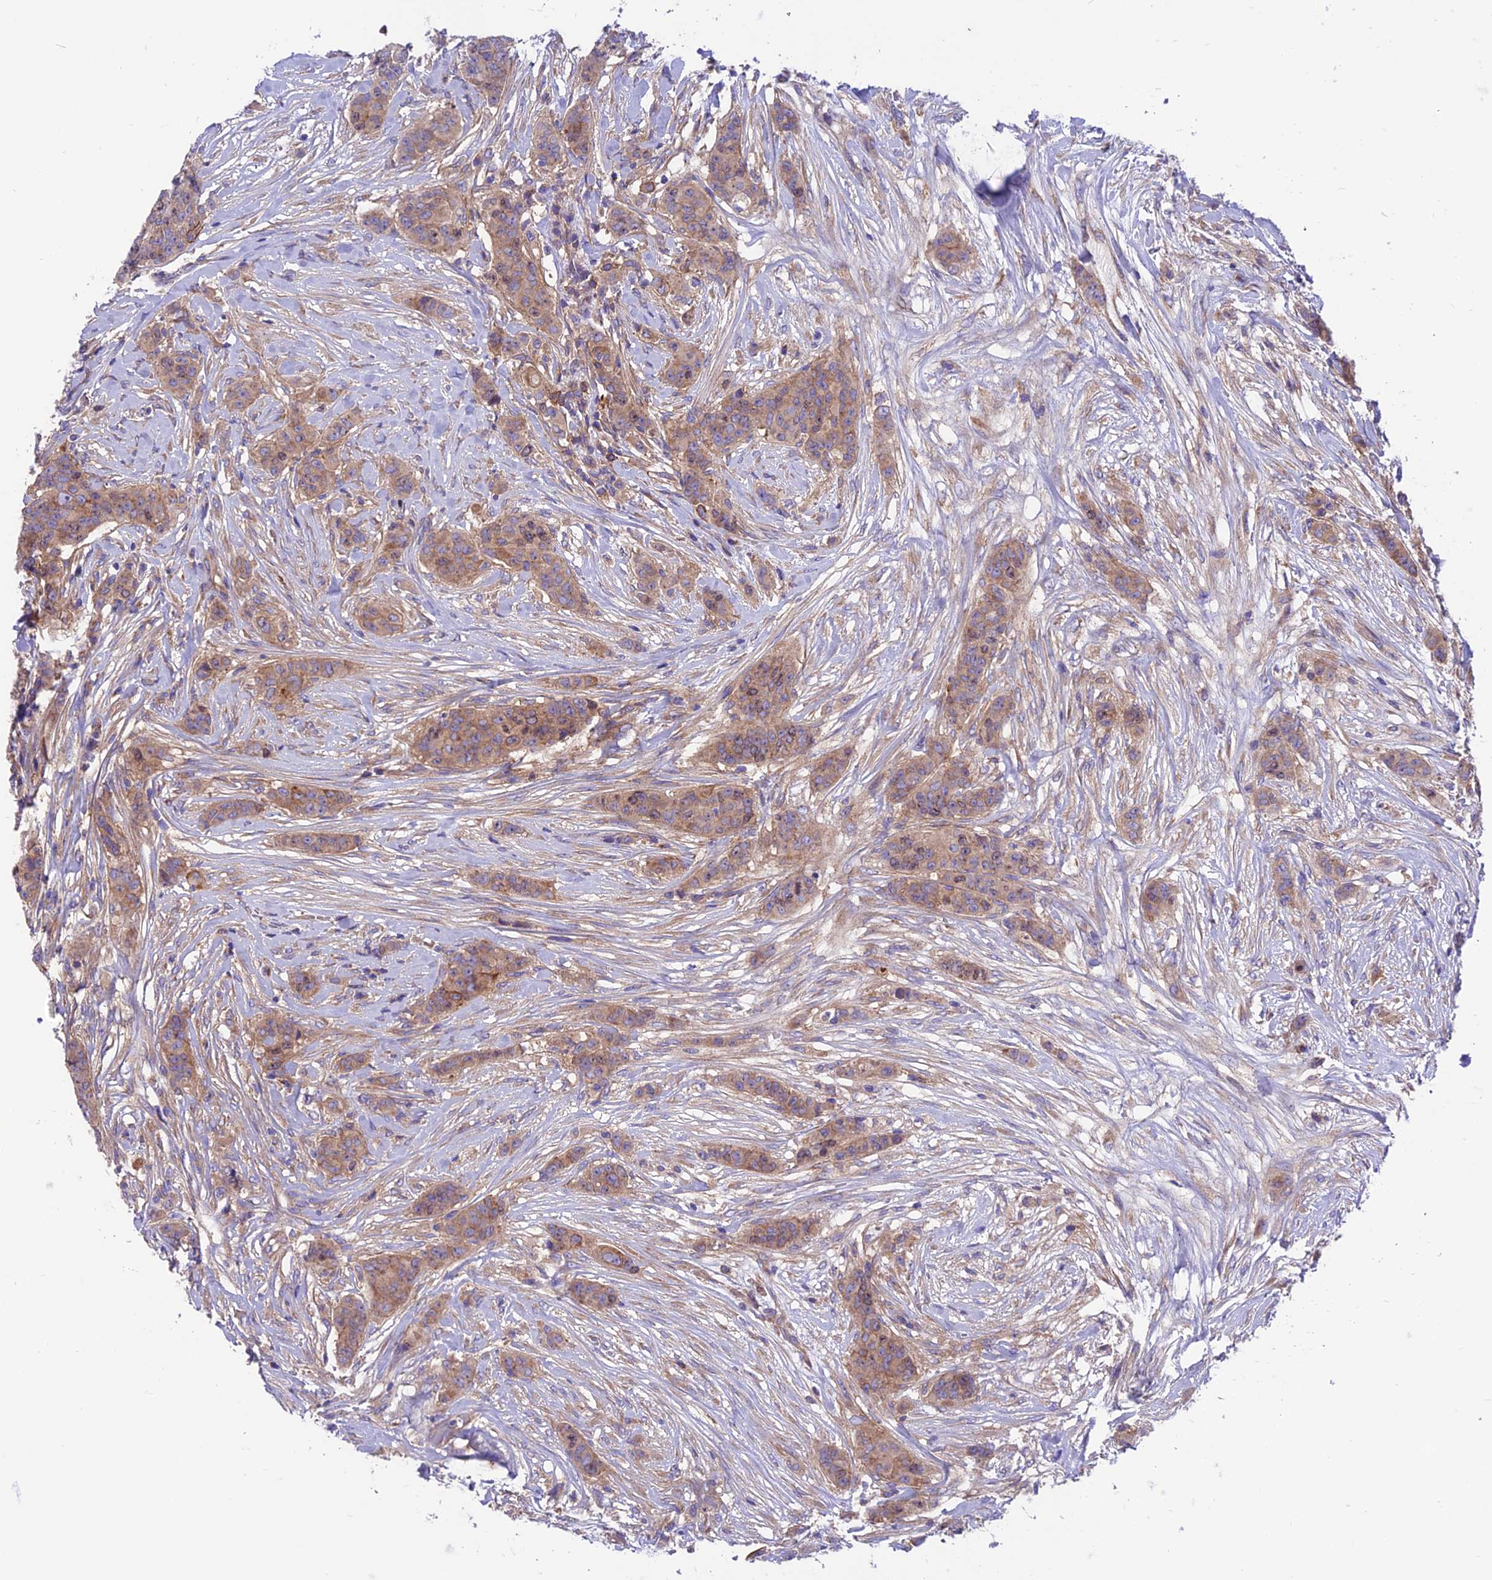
{"staining": {"intensity": "moderate", "quantity": ">75%", "location": "cytoplasmic/membranous,nuclear"}, "tissue": "breast cancer", "cell_type": "Tumor cells", "image_type": "cancer", "snomed": [{"axis": "morphology", "description": "Duct carcinoma"}, {"axis": "topography", "description": "Breast"}], "caption": "This is a histology image of immunohistochemistry staining of breast cancer, which shows moderate staining in the cytoplasmic/membranous and nuclear of tumor cells.", "gene": "VPS16", "patient": {"sex": "female", "age": 40}}